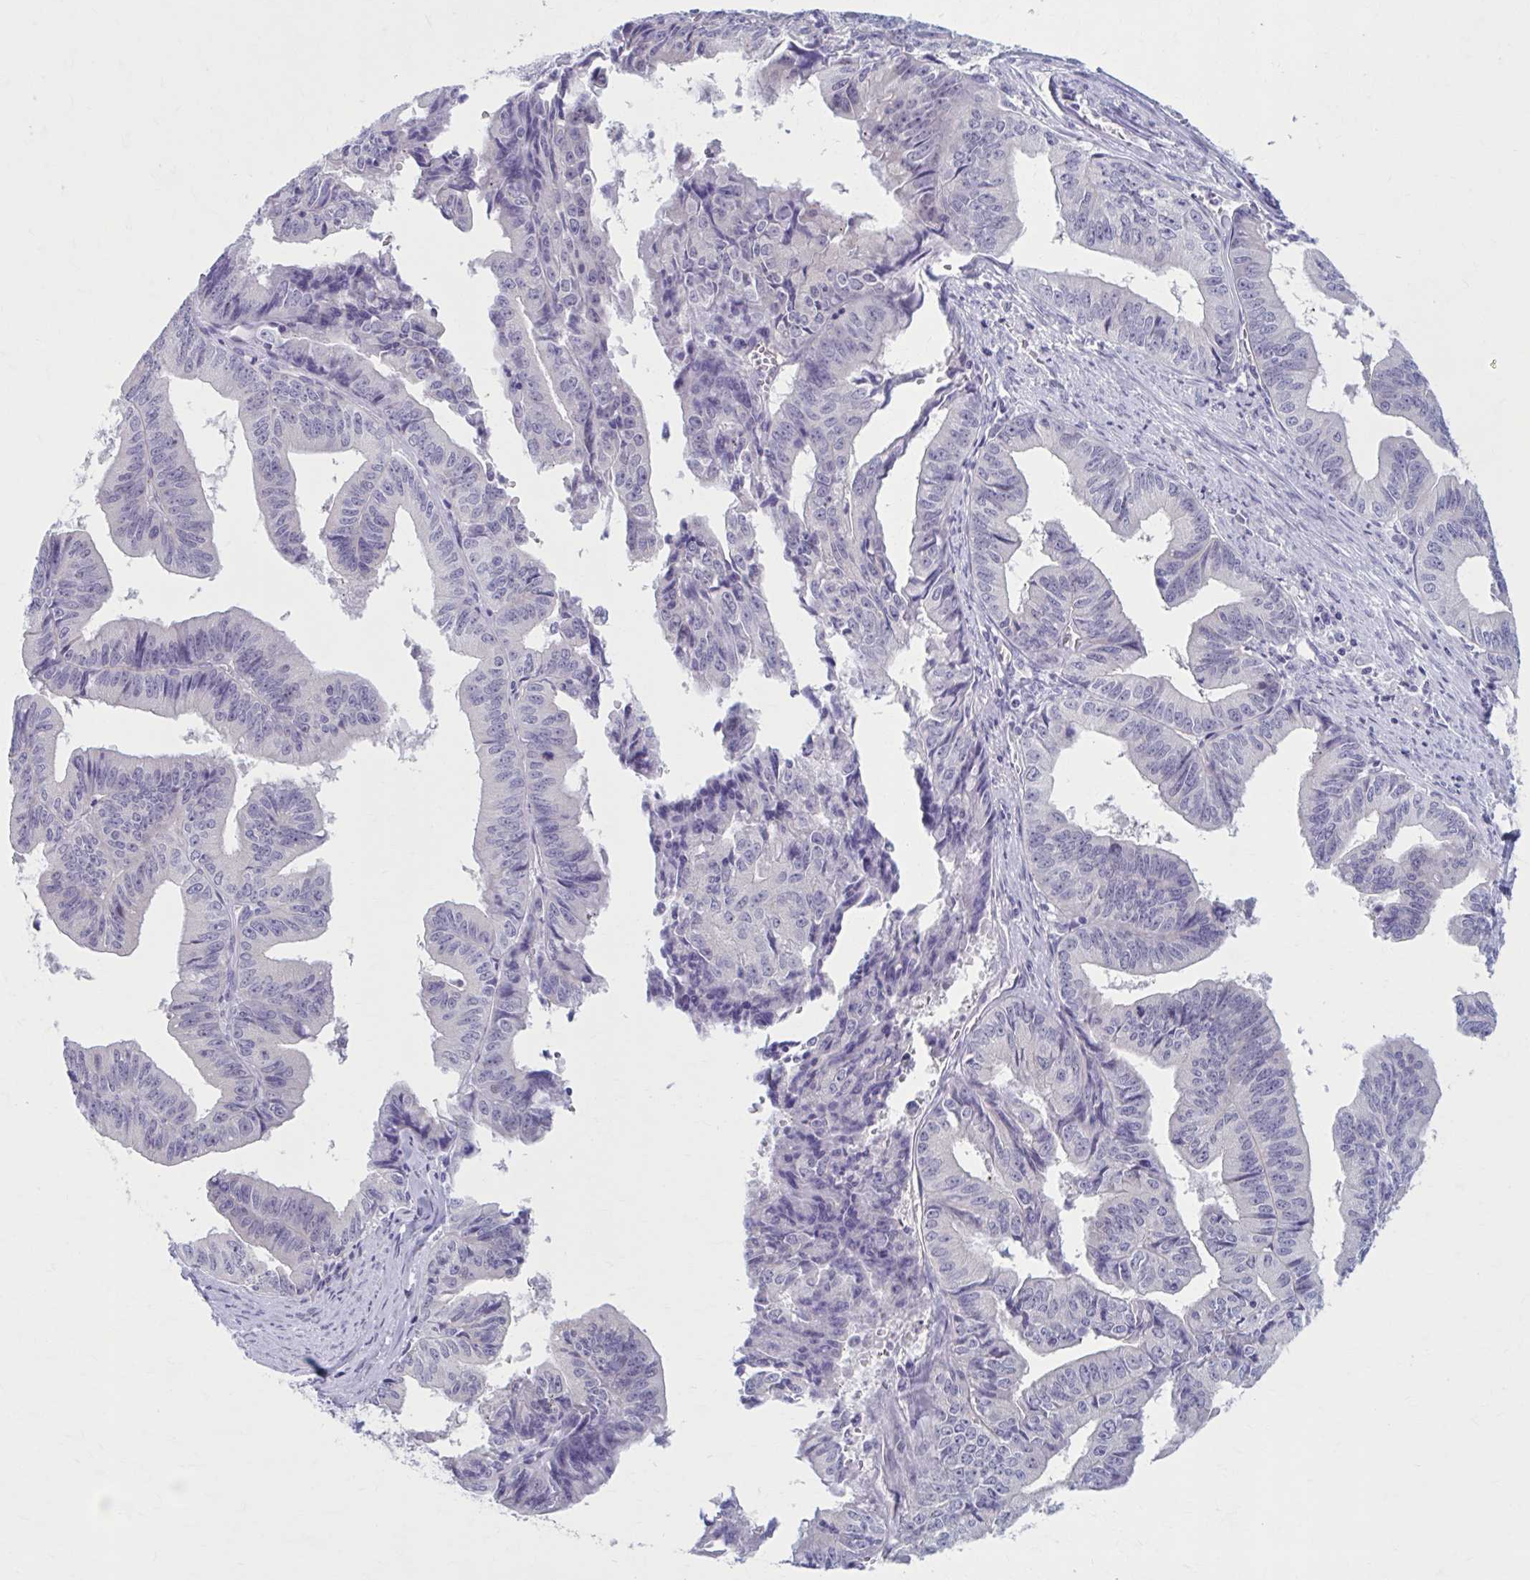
{"staining": {"intensity": "negative", "quantity": "none", "location": "none"}, "tissue": "endometrial cancer", "cell_type": "Tumor cells", "image_type": "cancer", "snomed": [{"axis": "morphology", "description": "Adenocarcinoma, NOS"}, {"axis": "topography", "description": "Endometrium"}], "caption": "Tumor cells show no significant protein staining in endometrial cancer. (DAB (3,3'-diaminobenzidine) IHC visualized using brightfield microscopy, high magnification).", "gene": "CCDC105", "patient": {"sex": "female", "age": 65}}